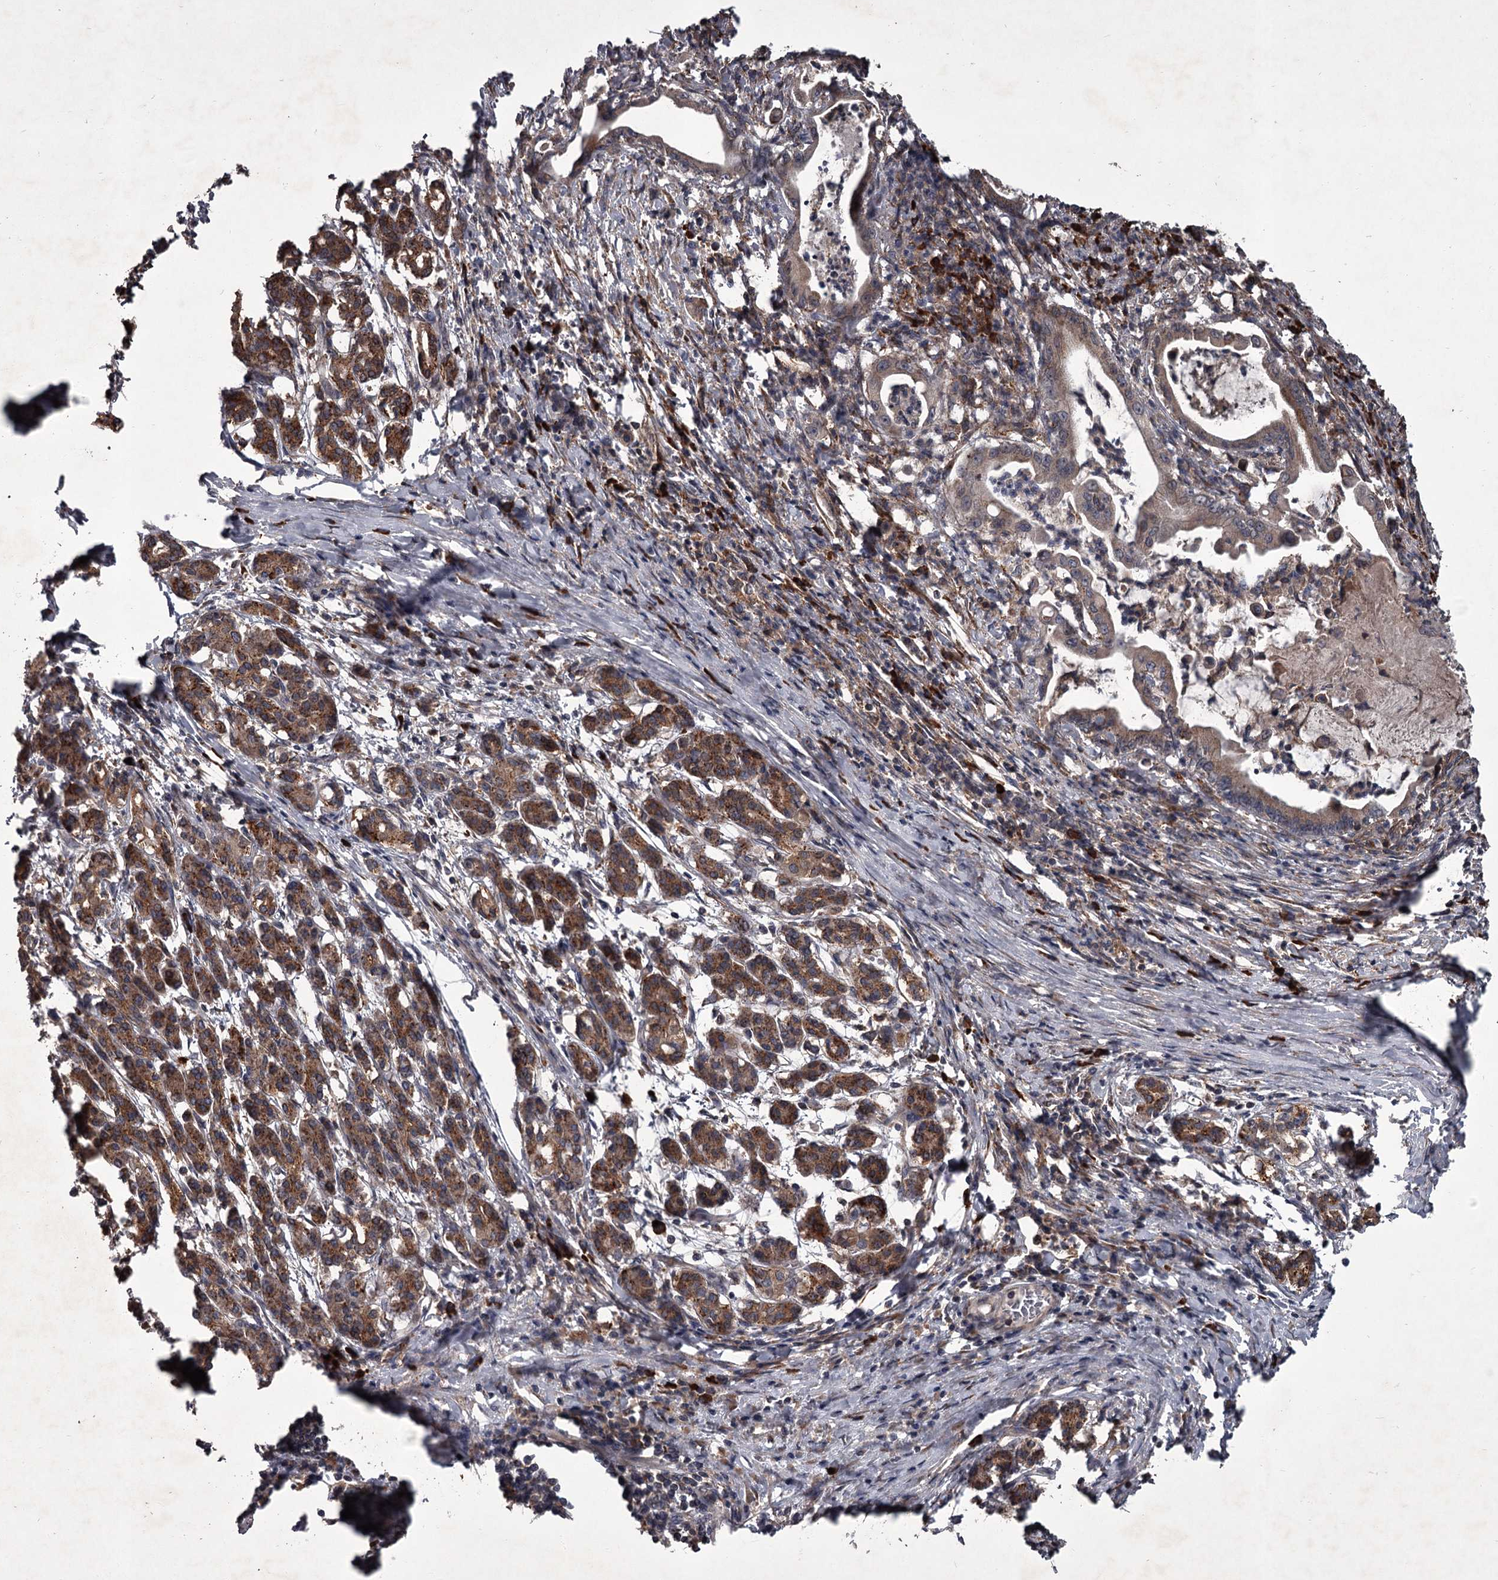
{"staining": {"intensity": "moderate", "quantity": "25%-75%", "location": "cytoplasmic/membranous"}, "tissue": "pancreatic cancer", "cell_type": "Tumor cells", "image_type": "cancer", "snomed": [{"axis": "morphology", "description": "Adenocarcinoma, NOS"}, {"axis": "topography", "description": "Pancreas"}], "caption": "Immunohistochemical staining of human pancreatic cancer (adenocarcinoma) displays moderate cytoplasmic/membranous protein positivity in approximately 25%-75% of tumor cells. Nuclei are stained in blue.", "gene": "UNC93B1", "patient": {"sex": "female", "age": 55}}